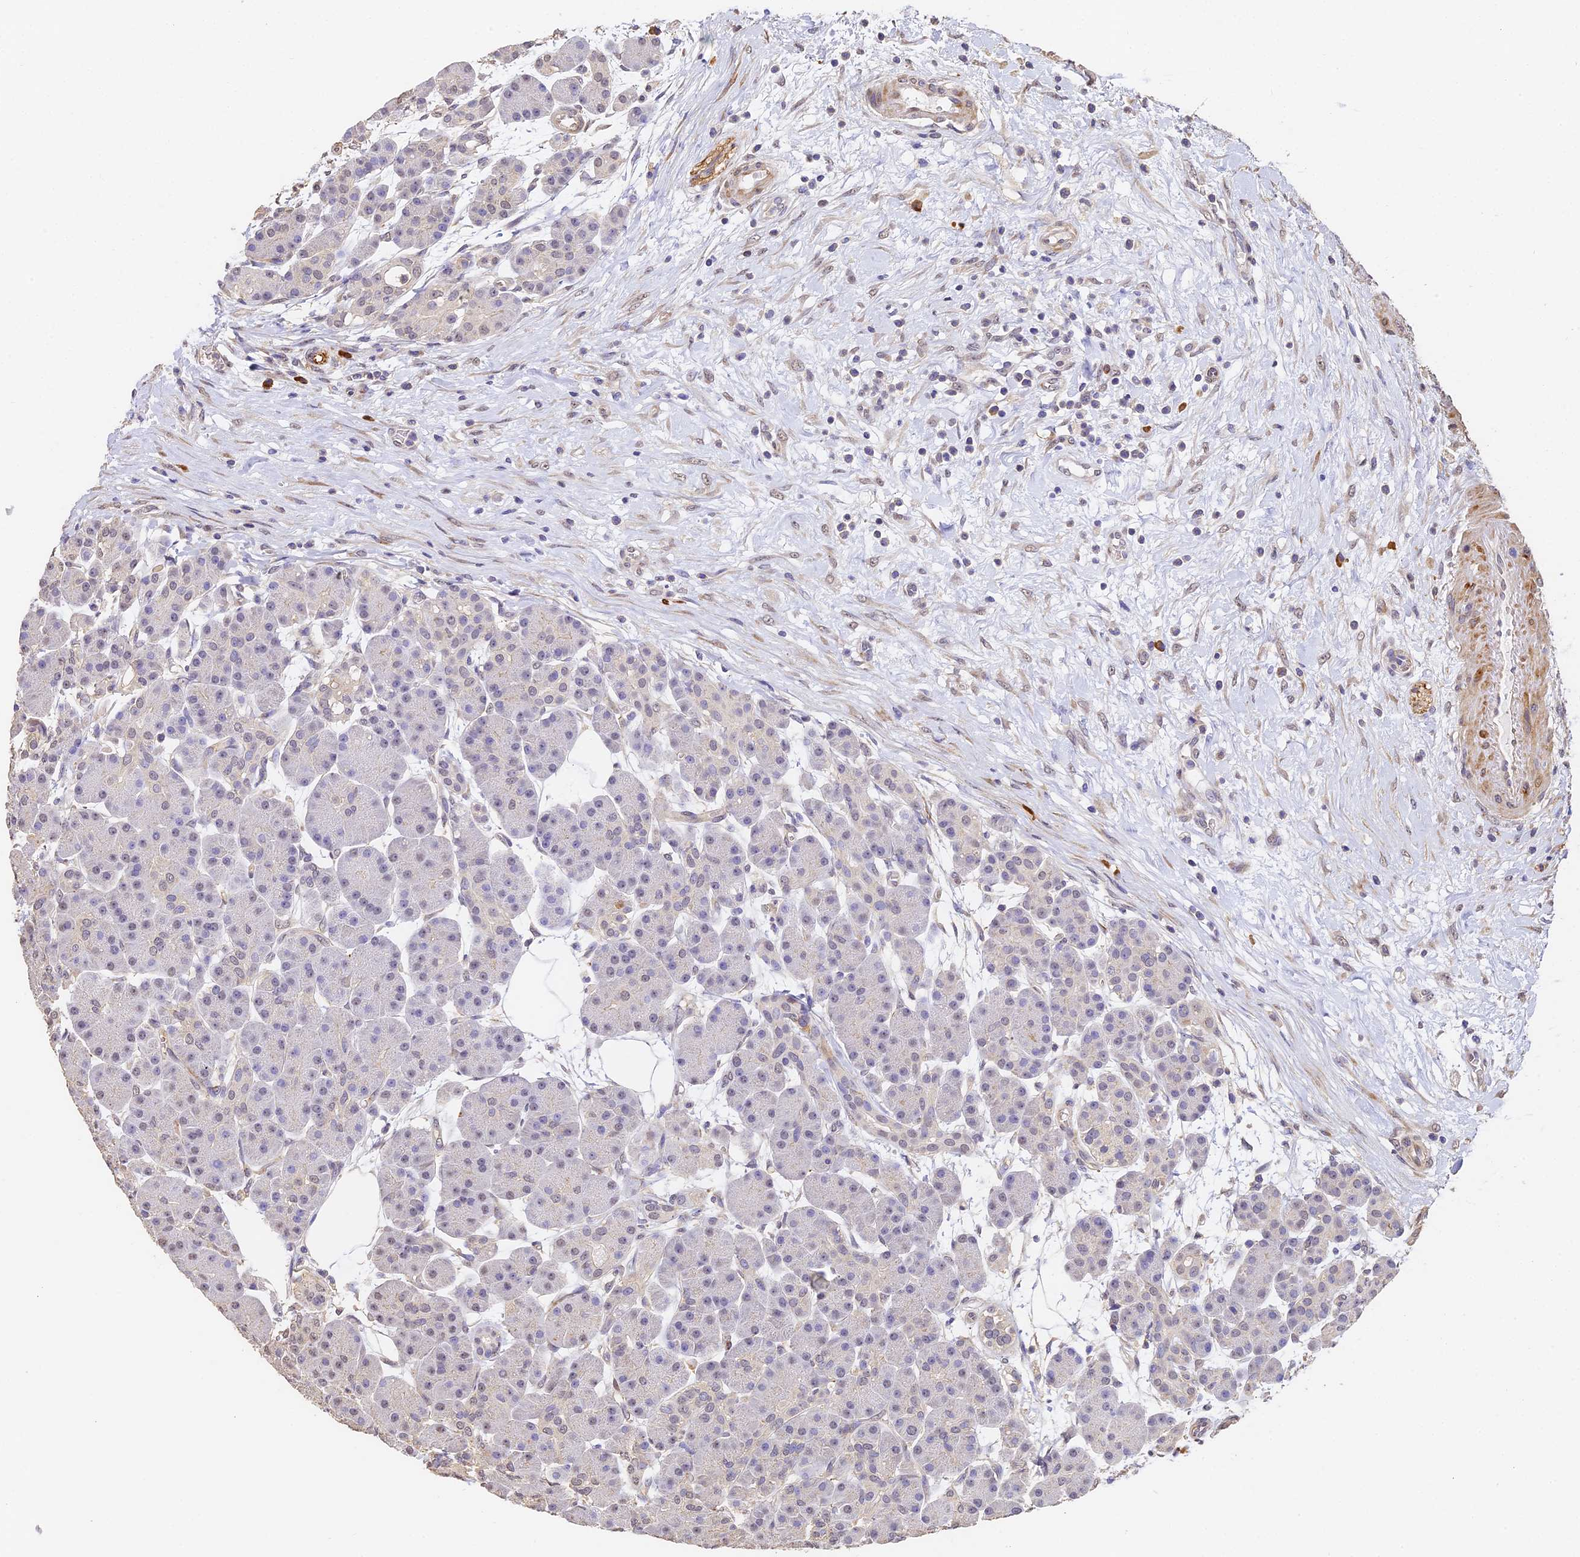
{"staining": {"intensity": "negative", "quantity": "none", "location": "none"}, "tissue": "pancreas", "cell_type": "Exocrine glandular cells", "image_type": "normal", "snomed": [{"axis": "morphology", "description": "Normal tissue, NOS"}, {"axis": "topography", "description": "Pancreas"}], "caption": "Exocrine glandular cells show no significant protein staining in normal pancreas. (DAB (3,3'-diaminobenzidine) immunohistochemistry visualized using brightfield microscopy, high magnification).", "gene": "SLC11A1", "patient": {"sex": "male", "age": 63}}